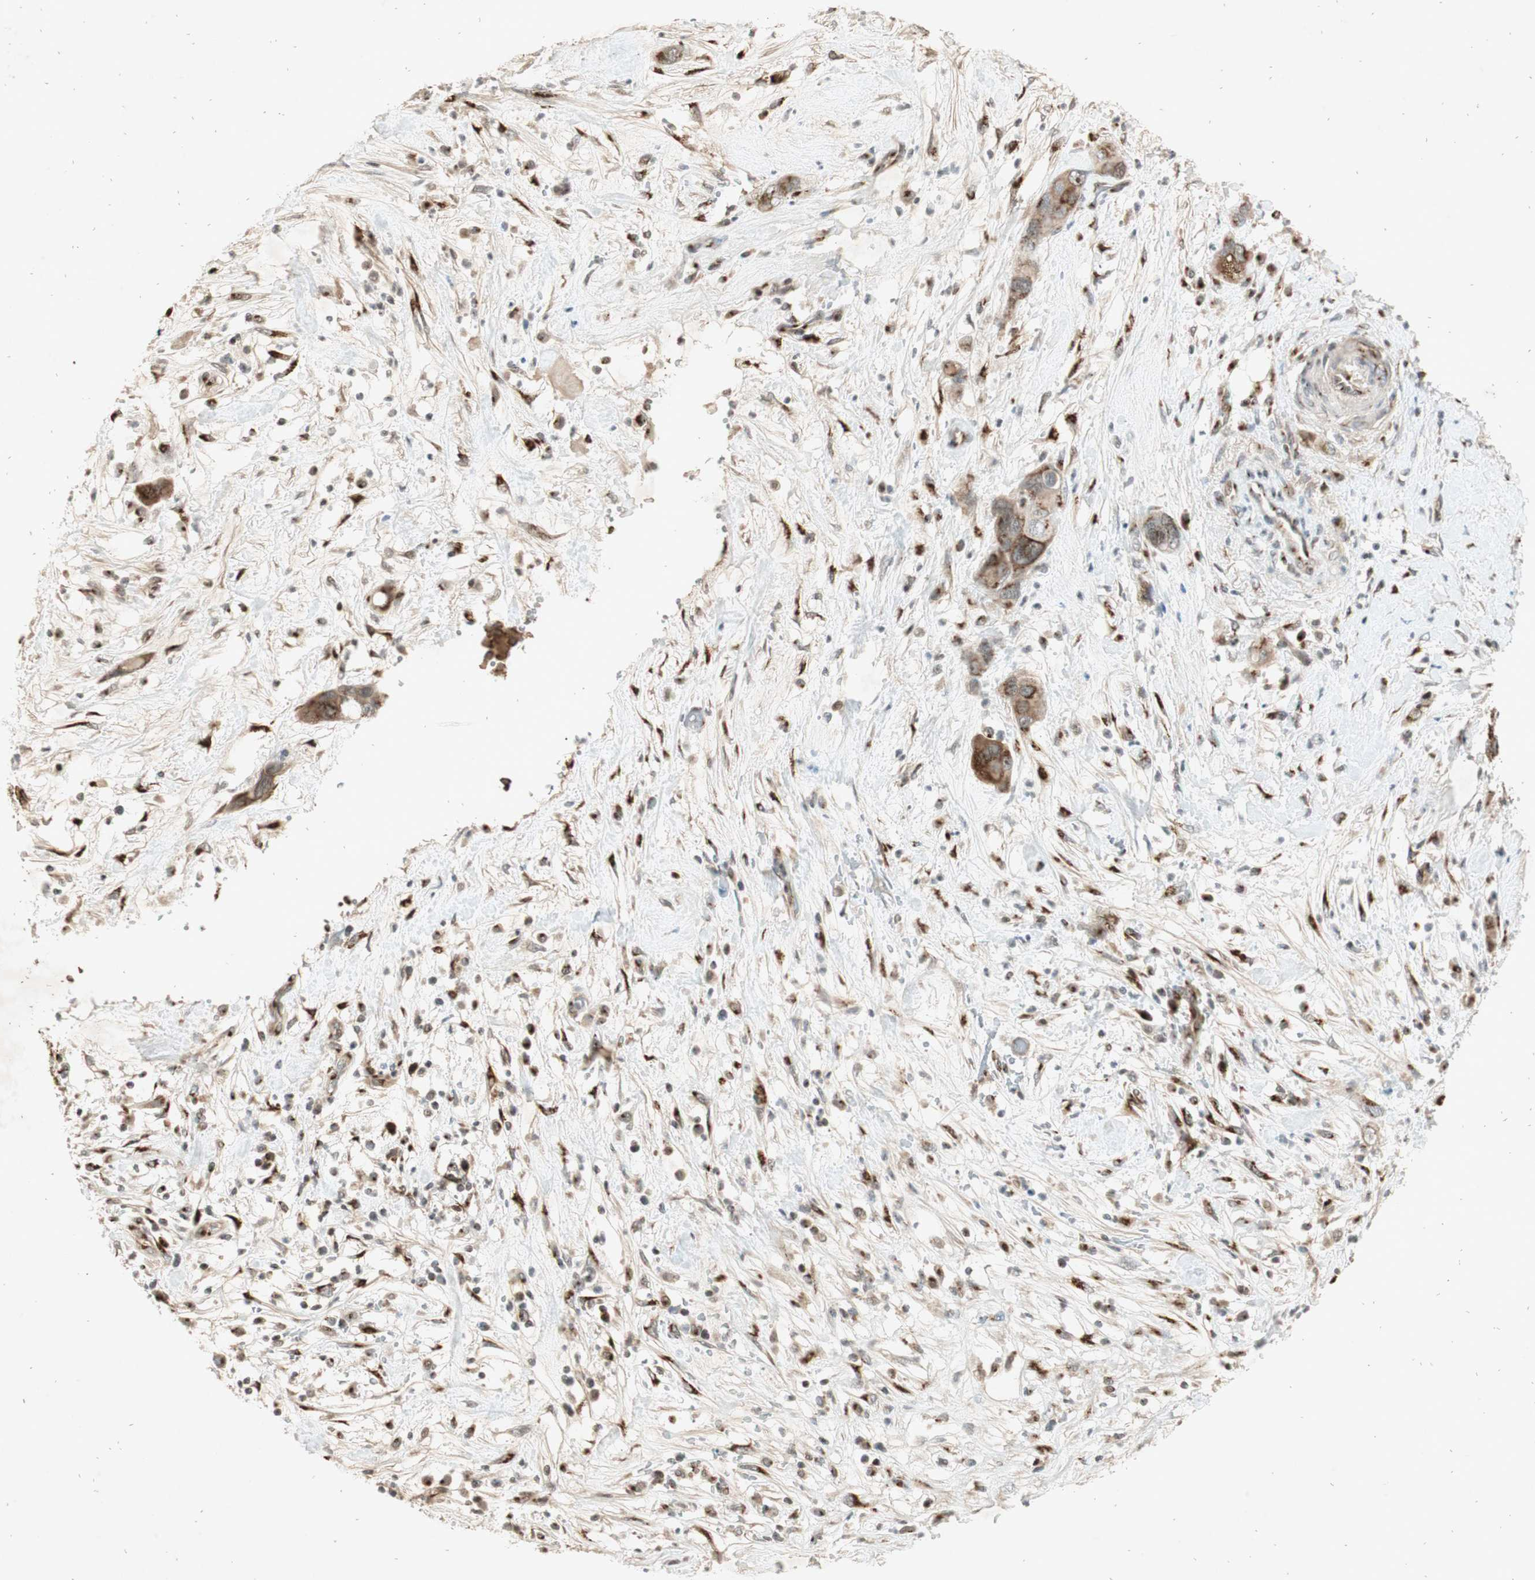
{"staining": {"intensity": "weak", "quantity": ">75%", "location": "cytoplasmic/membranous"}, "tissue": "pancreatic cancer", "cell_type": "Tumor cells", "image_type": "cancer", "snomed": [{"axis": "morphology", "description": "Adenocarcinoma, NOS"}, {"axis": "topography", "description": "Pancreas"}], "caption": "About >75% of tumor cells in human pancreatic adenocarcinoma exhibit weak cytoplasmic/membranous protein expression as visualized by brown immunohistochemical staining.", "gene": "NEO1", "patient": {"sex": "female", "age": 71}}